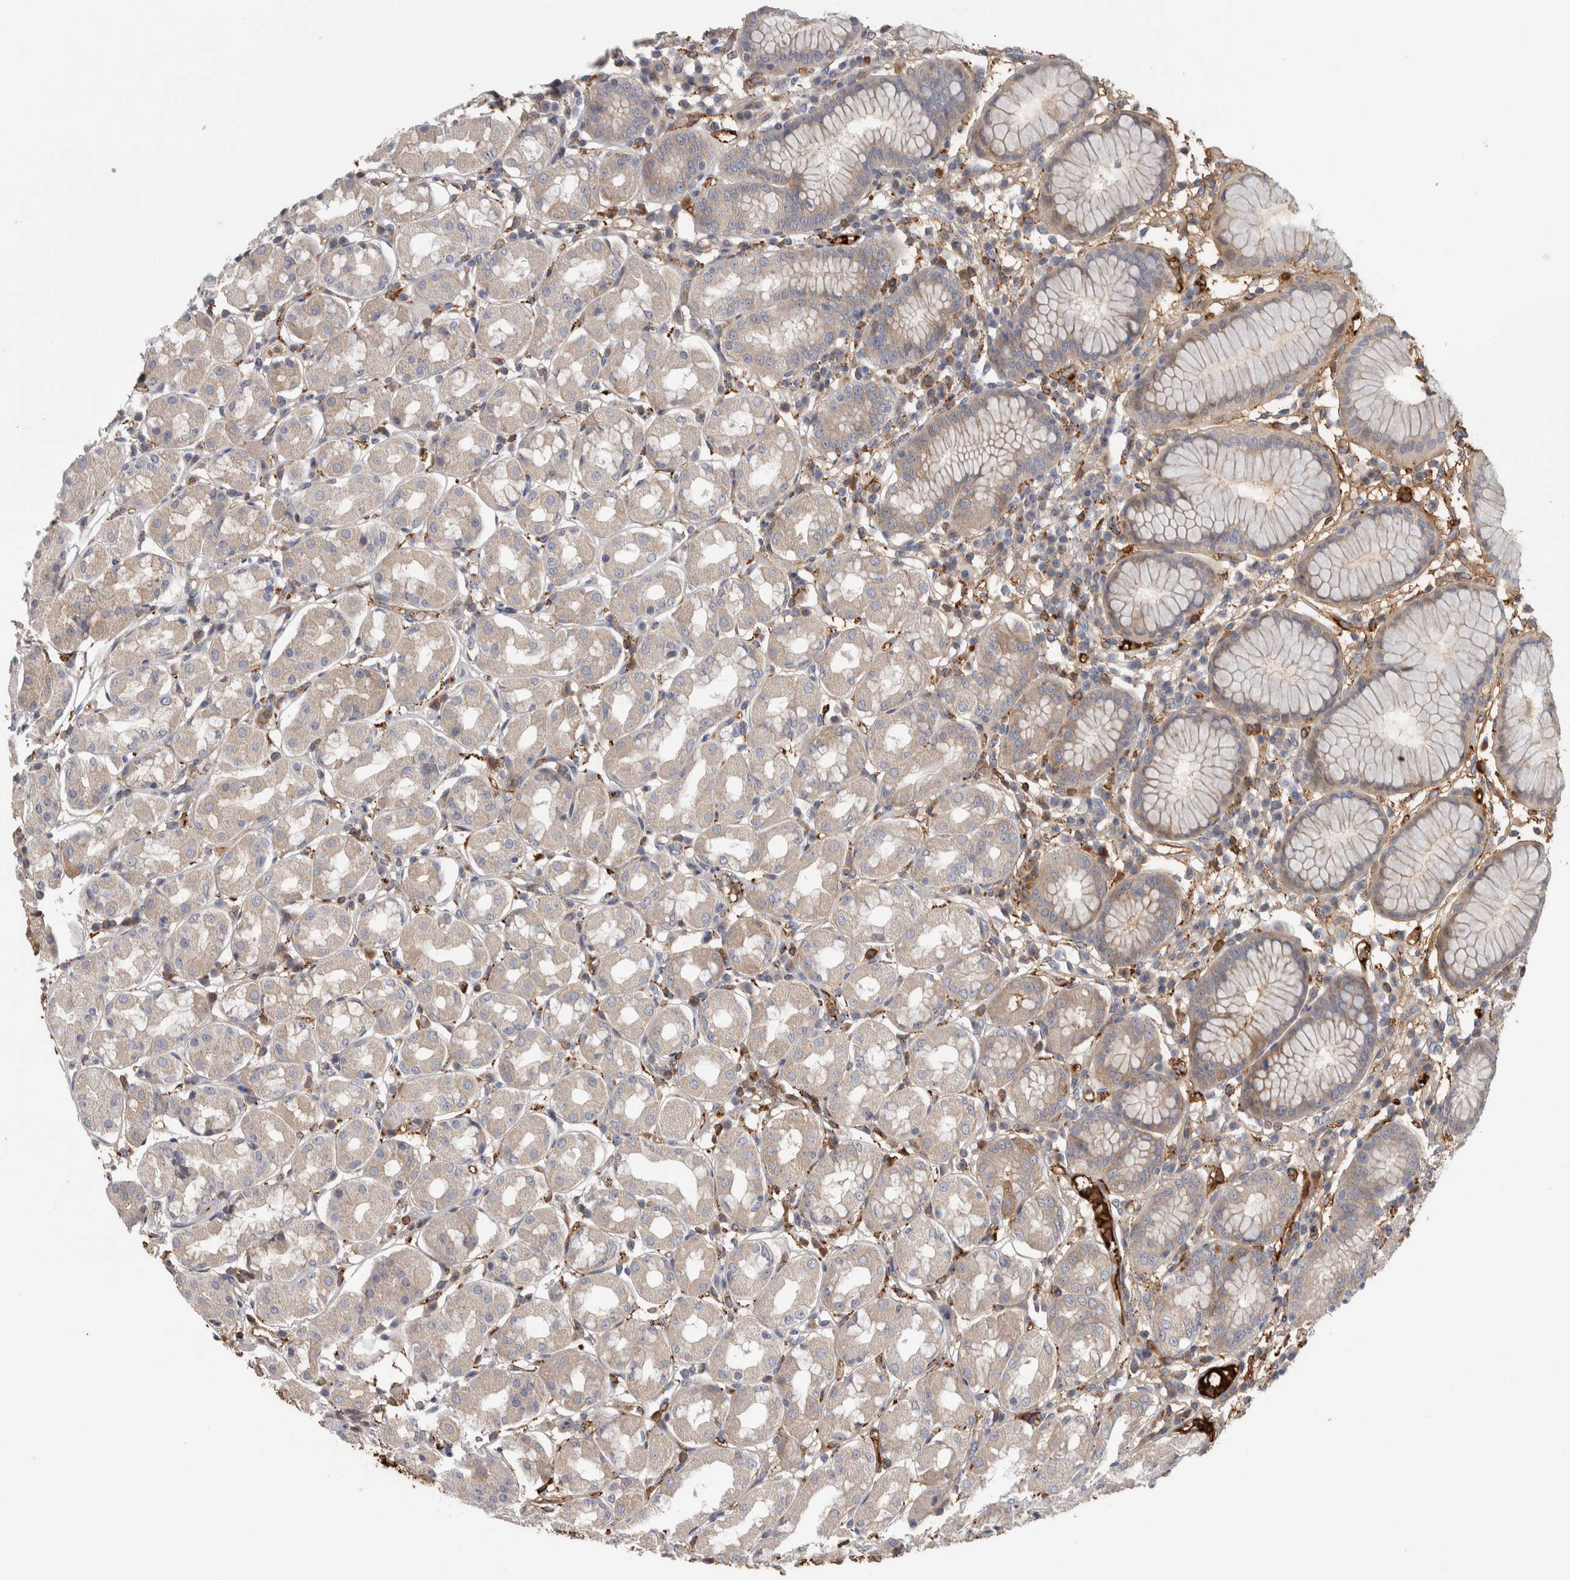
{"staining": {"intensity": "weak", "quantity": "25%-75%", "location": "cytoplasmic/membranous"}, "tissue": "stomach", "cell_type": "Glandular cells", "image_type": "normal", "snomed": [{"axis": "morphology", "description": "Normal tissue, NOS"}, {"axis": "topography", "description": "Stomach"}, {"axis": "topography", "description": "Stomach, lower"}], "caption": "Immunohistochemistry (IHC) (DAB) staining of unremarkable stomach reveals weak cytoplasmic/membranous protein positivity in approximately 25%-75% of glandular cells.", "gene": "TBCE", "patient": {"sex": "female", "age": 56}}